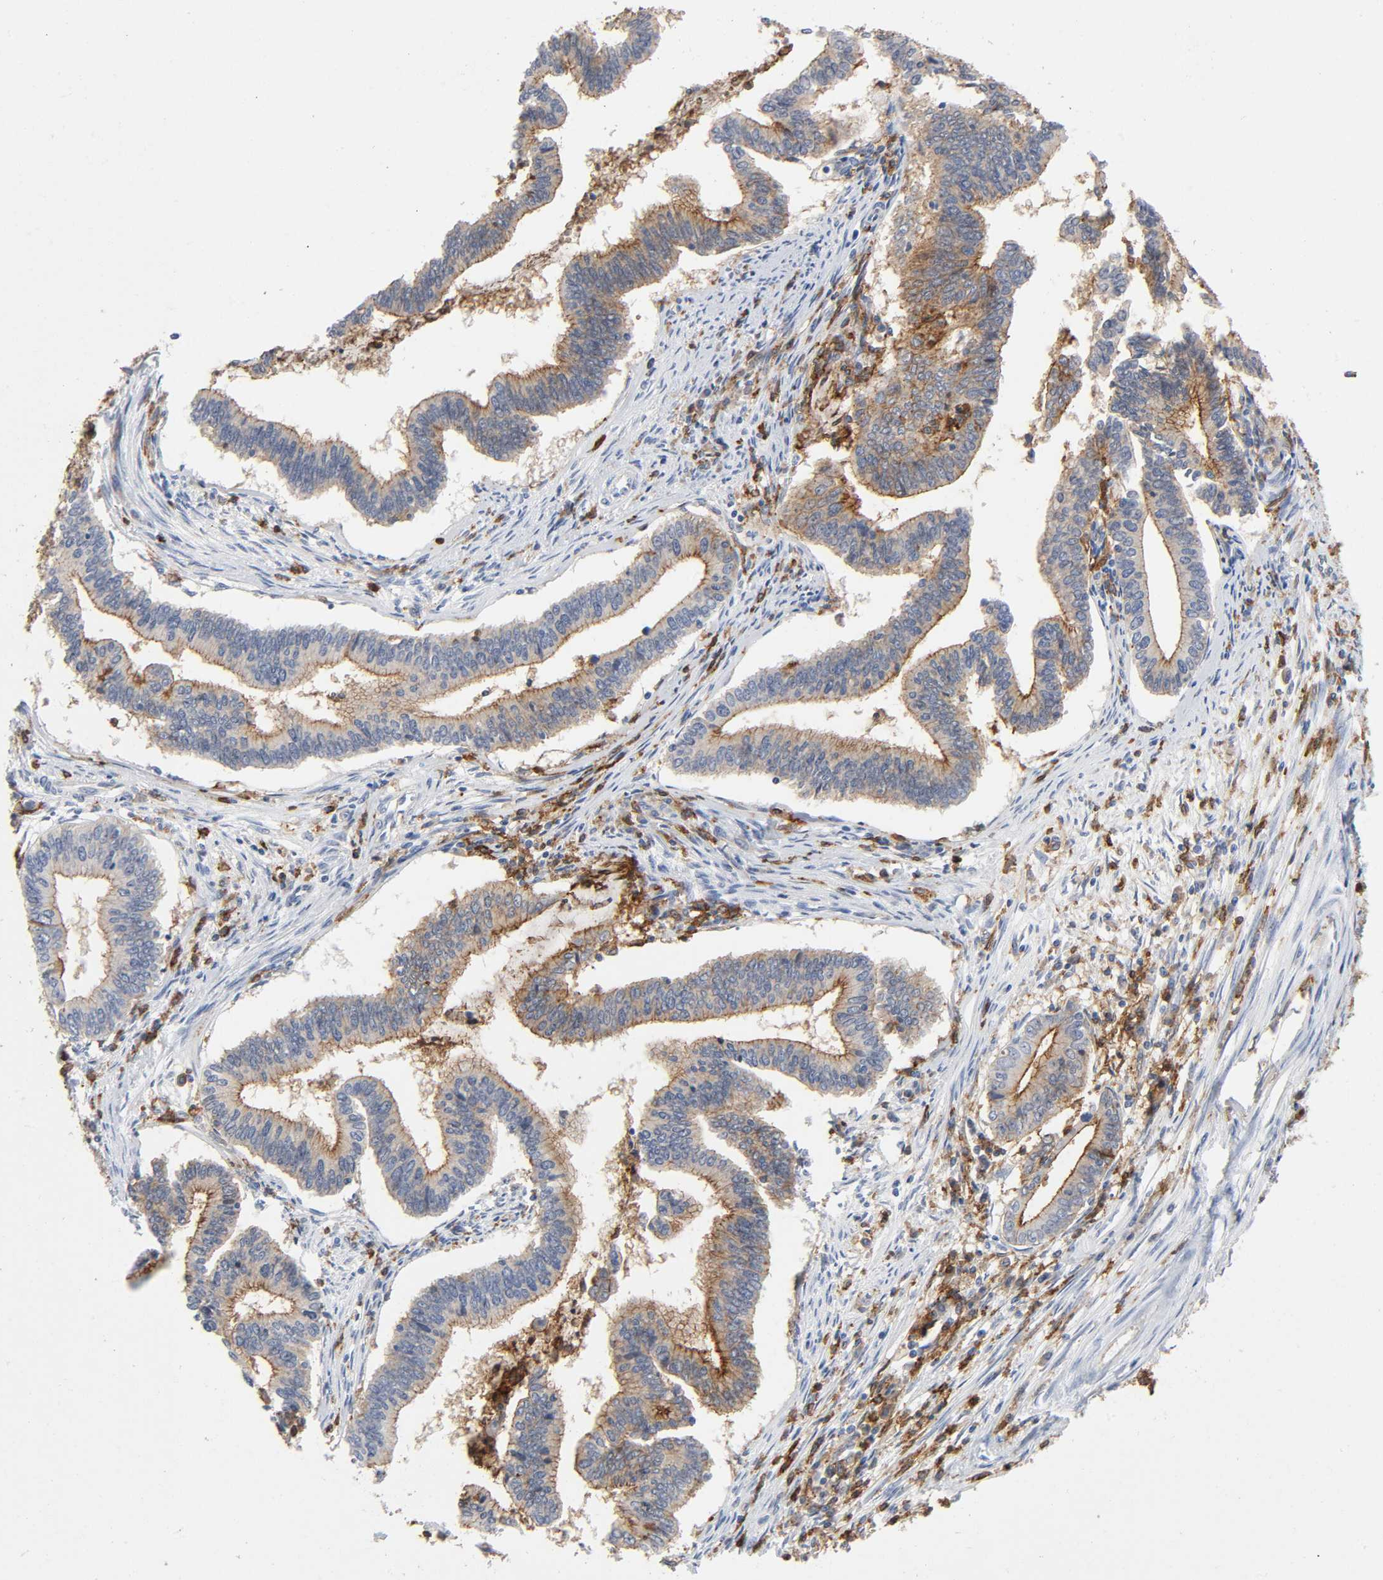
{"staining": {"intensity": "negative", "quantity": "none", "location": "none"}, "tissue": "cervical cancer", "cell_type": "Tumor cells", "image_type": "cancer", "snomed": [{"axis": "morphology", "description": "Adenocarcinoma, NOS"}, {"axis": "topography", "description": "Cervix"}], "caption": "IHC of human adenocarcinoma (cervical) displays no positivity in tumor cells. (Stains: DAB (3,3'-diaminobenzidine) IHC with hematoxylin counter stain, Microscopy: brightfield microscopy at high magnification).", "gene": "LYN", "patient": {"sex": "female", "age": 36}}